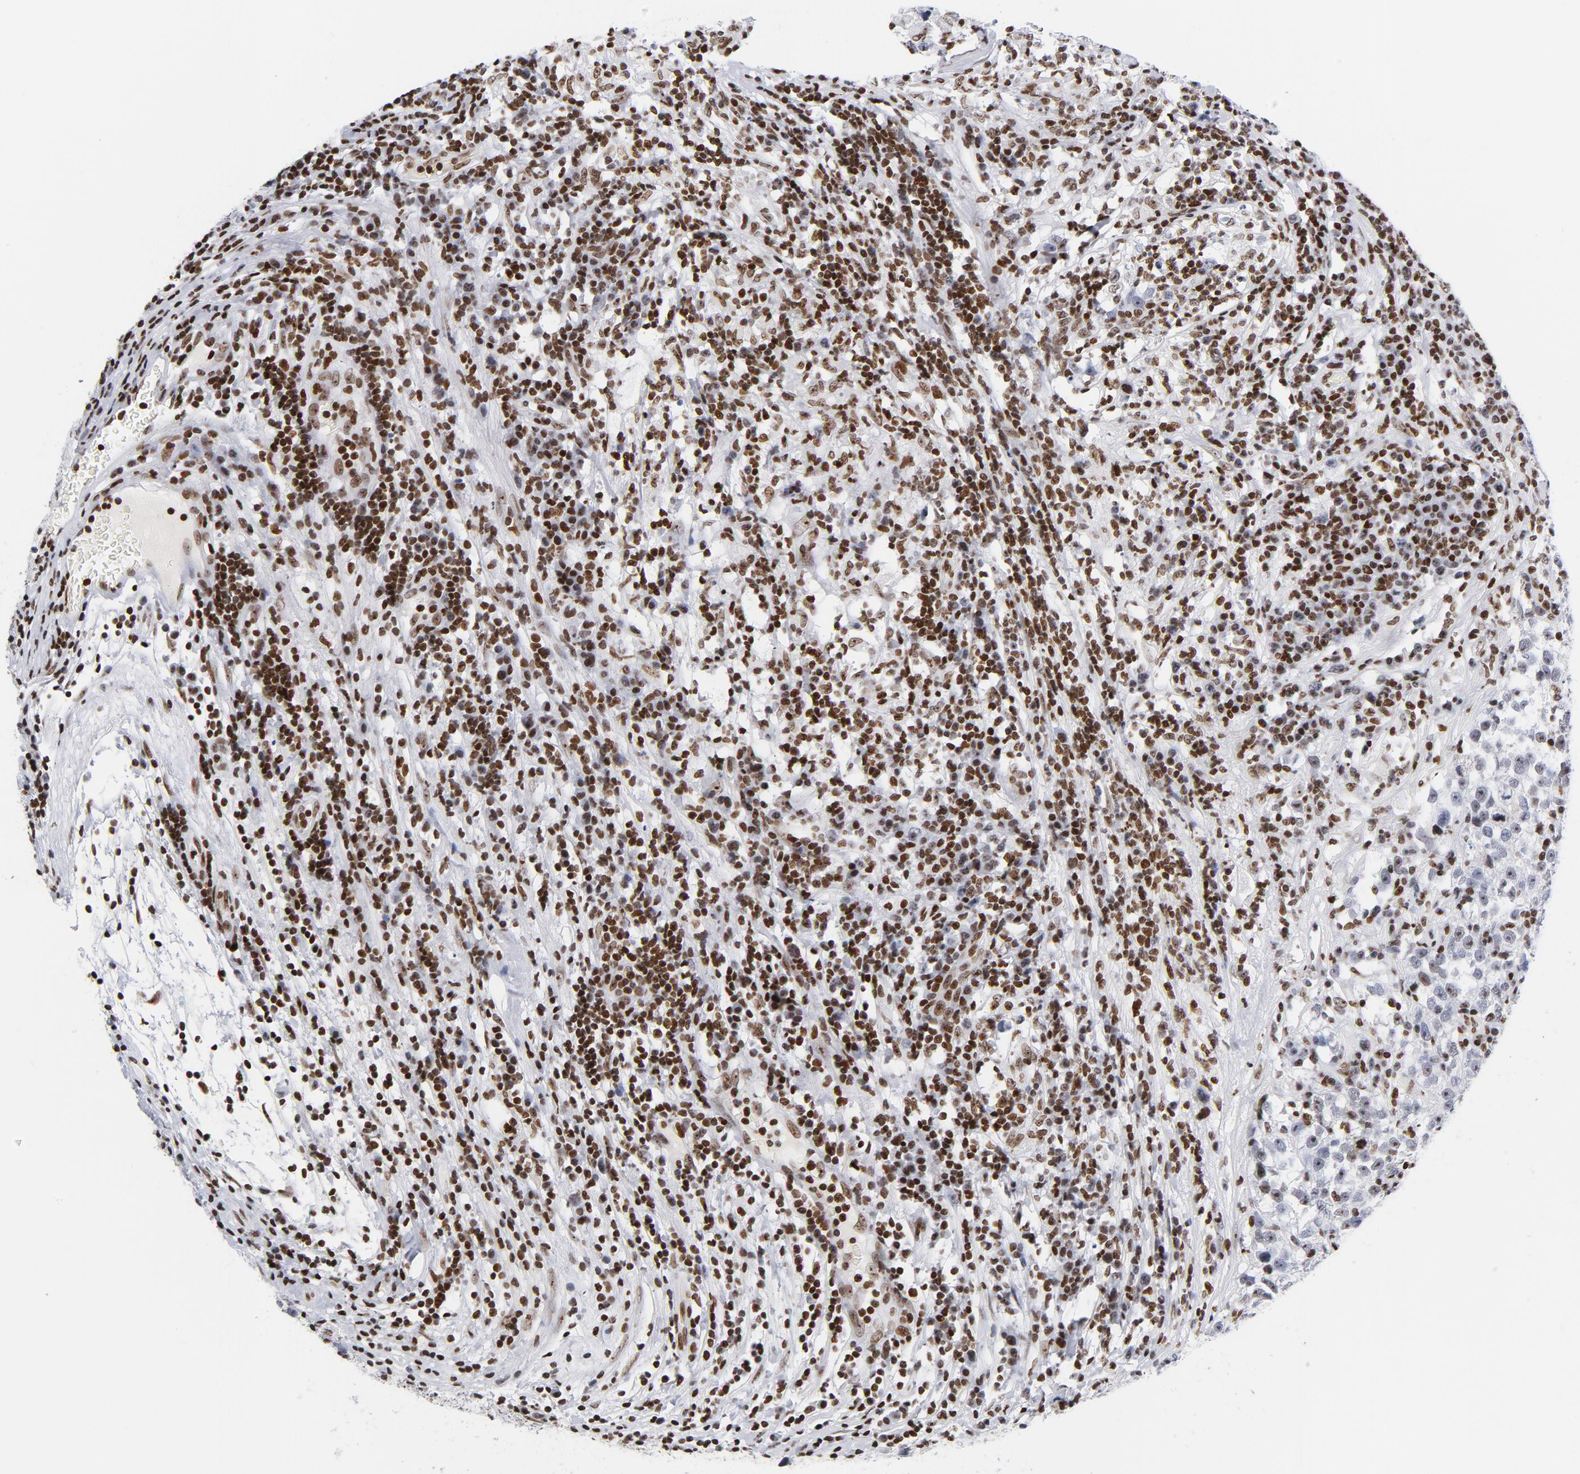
{"staining": {"intensity": "moderate", "quantity": "<25%", "location": "nuclear"}, "tissue": "testis cancer", "cell_type": "Tumor cells", "image_type": "cancer", "snomed": [{"axis": "morphology", "description": "Seminoma, NOS"}, {"axis": "topography", "description": "Testis"}], "caption": "A brown stain labels moderate nuclear positivity of a protein in human seminoma (testis) tumor cells.", "gene": "TOP2B", "patient": {"sex": "male", "age": 43}}